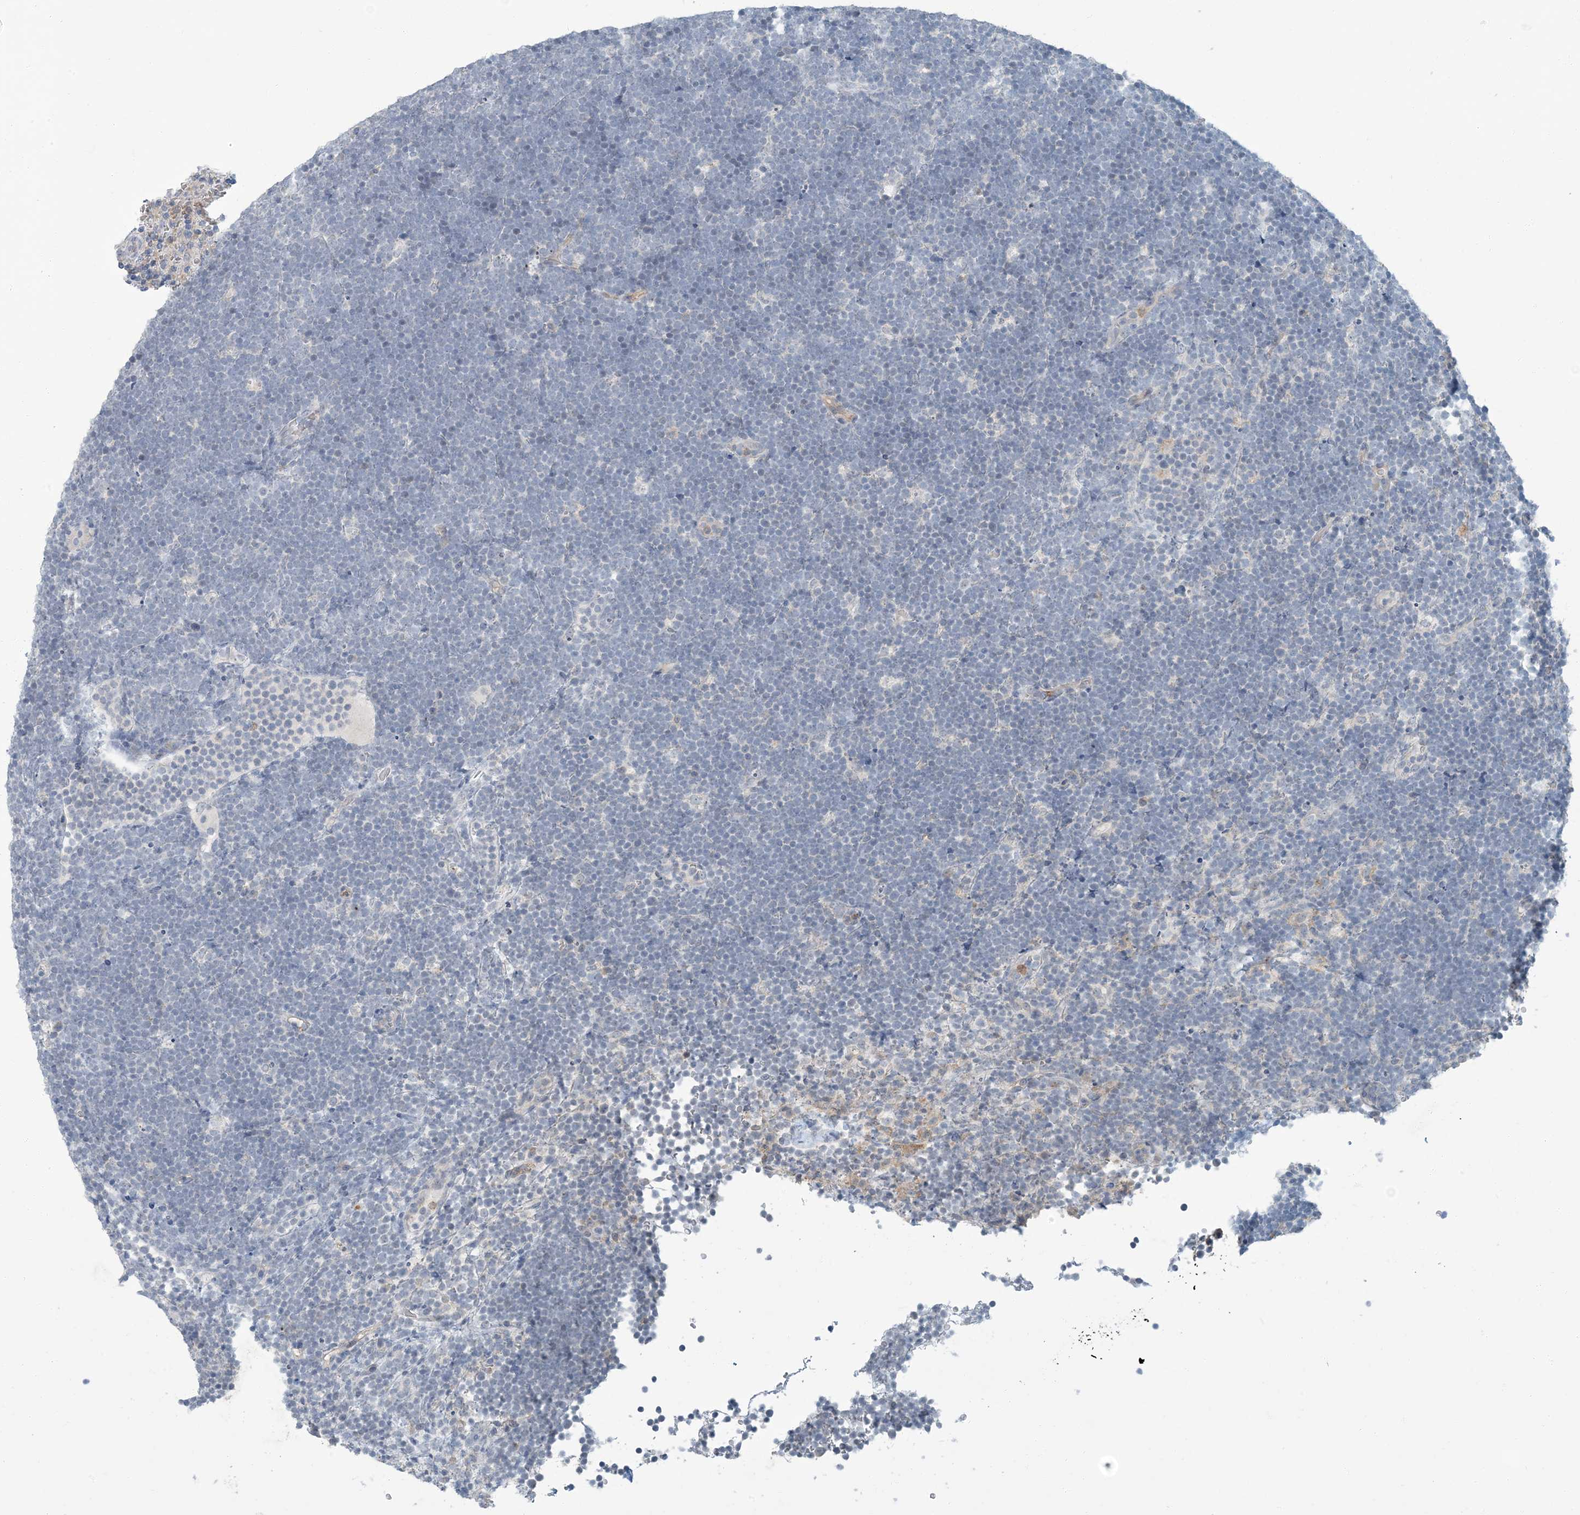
{"staining": {"intensity": "negative", "quantity": "none", "location": "none"}, "tissue": "lymphoma", "cell_type": "Tumor cells", "image_type": "cancer", "snomed": [{"axis": "morphology", "description": "Malignant lymphoma, non-Hodgkin's type, High grade"}, {"axis": "topography", "description": "Lymph node"}], "caption": "The immunohistochemistry (IHC) photomicrograph has no significant staining in tumor cells of lymphoma tissue.", "gene": "EPHA4", "patient": {"sex": "male", "age": 13}}